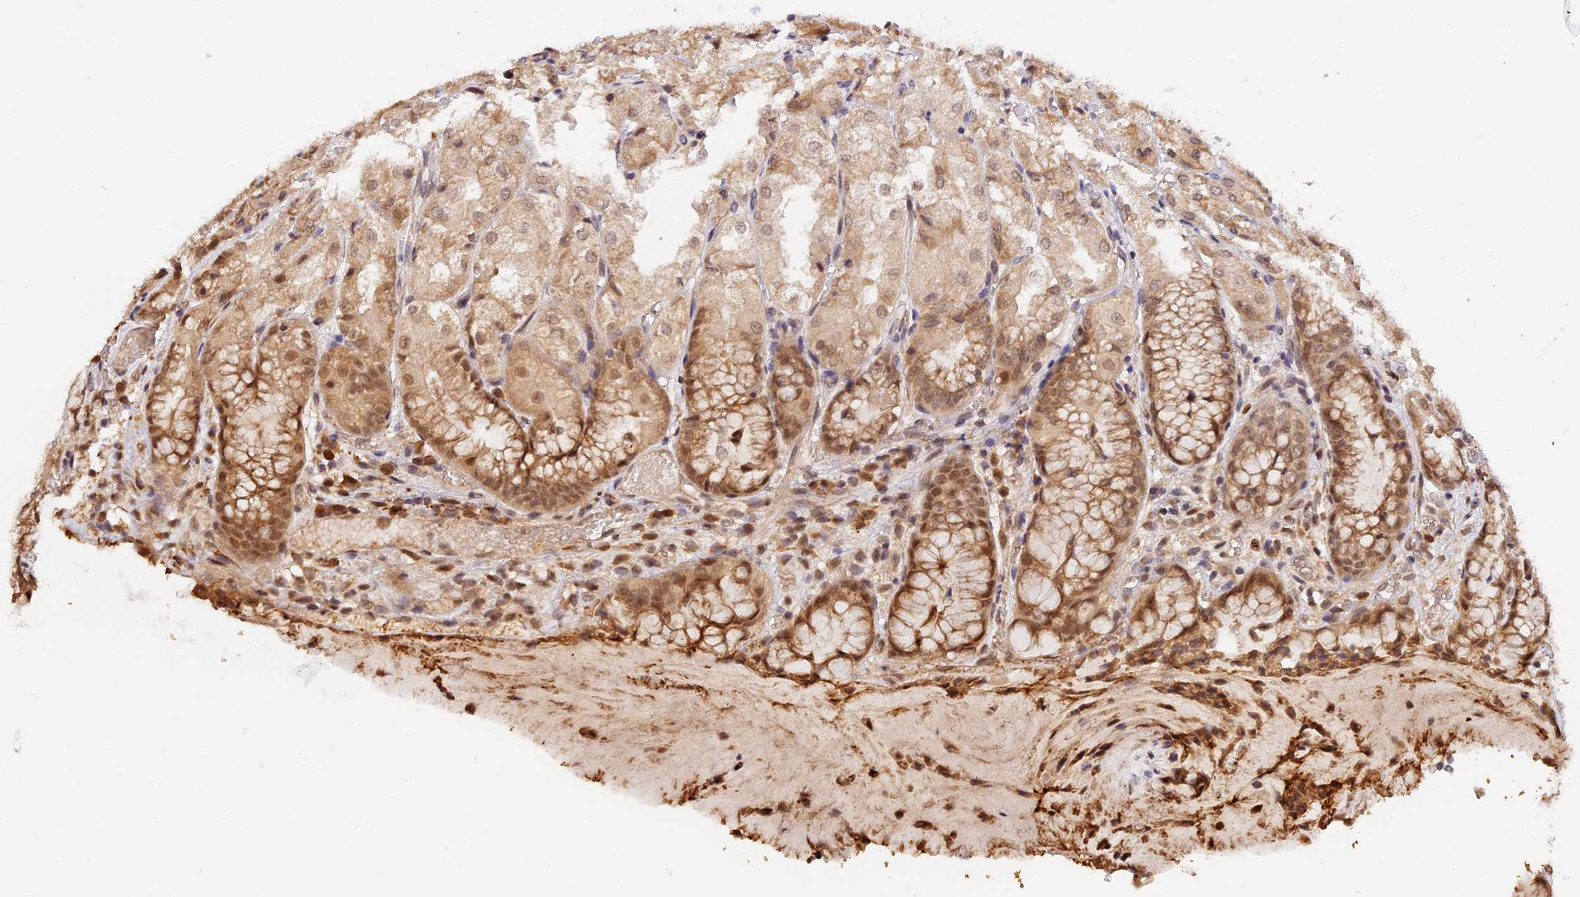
{"staining": {"intensity": "moderate", "quantity": ">75%", "location": "cytoplasmic/membranous,nuclear"}, "tissue": "stomach", "cell_type": "Glandular cells", "image_type": "normal", "snomed": [{"axis": "morphology", "description": "Normal tissue, NOS"}, {"axis": "topography", "description": "Stomach, upper"}], "caption": "Protein staining of unremarkable stomach demonstrates moderate cytoplasmic/membranous,nuclear positivity in about >75% of glandular cells. (DAB IHC with brightfield microscopy, high magnification).", "gene": "IMPACT", "patient": {"sex": "male", "age": 72}}